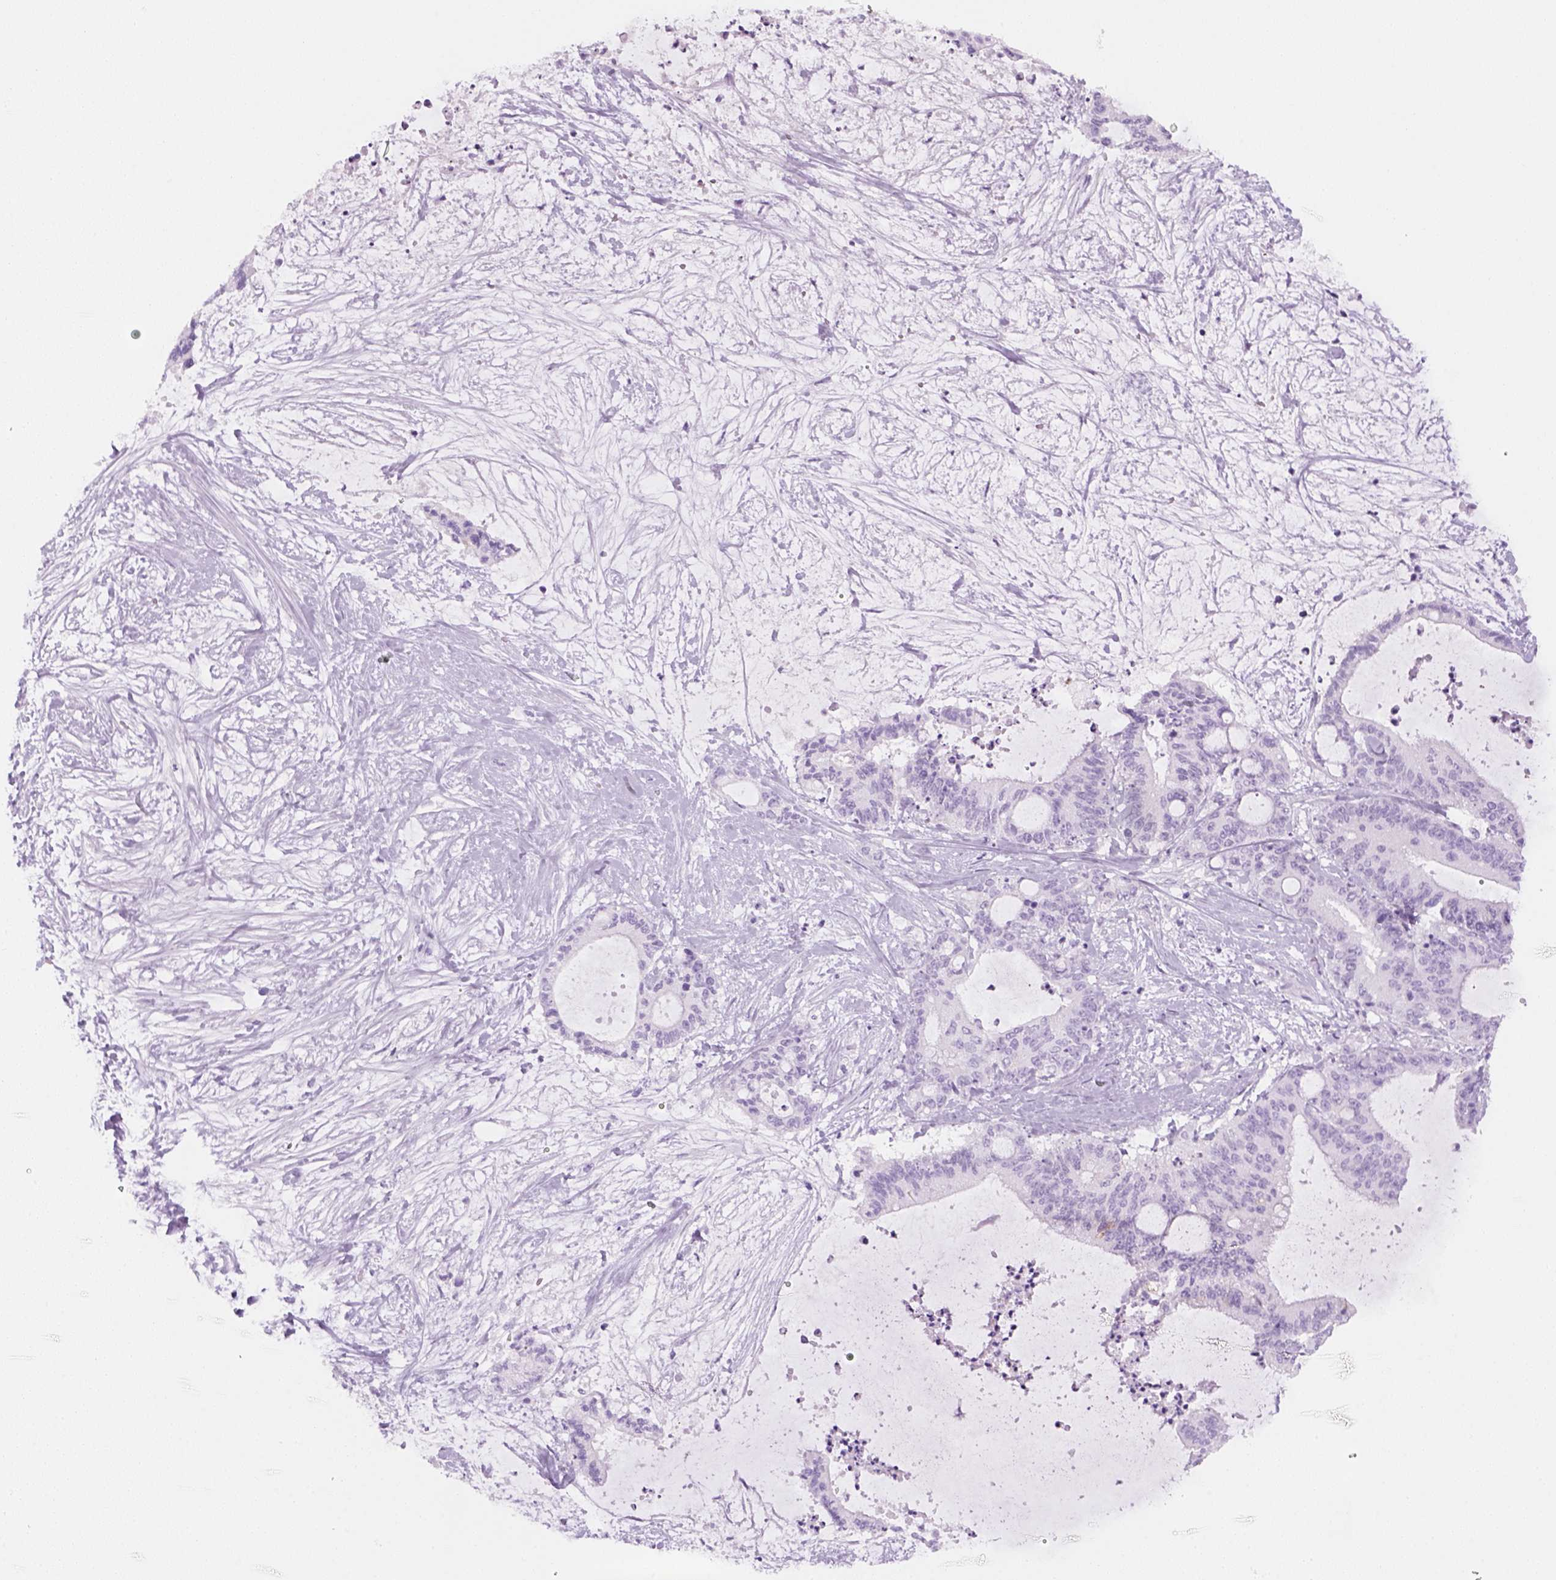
{"staining": {"intensity": "negative", "quantity": "none", "location": "none"}, "tissue": "liver cancer", "cell_type": "Tumor cells", "image_type": "cancer", "snomed": [{"axis": "morphology", "description": "Cholangiocarcinoma"}, {"axis": "topography", "description": "Liver"}], "caption": "A photomicrograph of human liver cholangiocarcinoma is negative for staining in tumor cells.", "gene": "AQP3", "patient": {"sex": "female", "age": 73}}